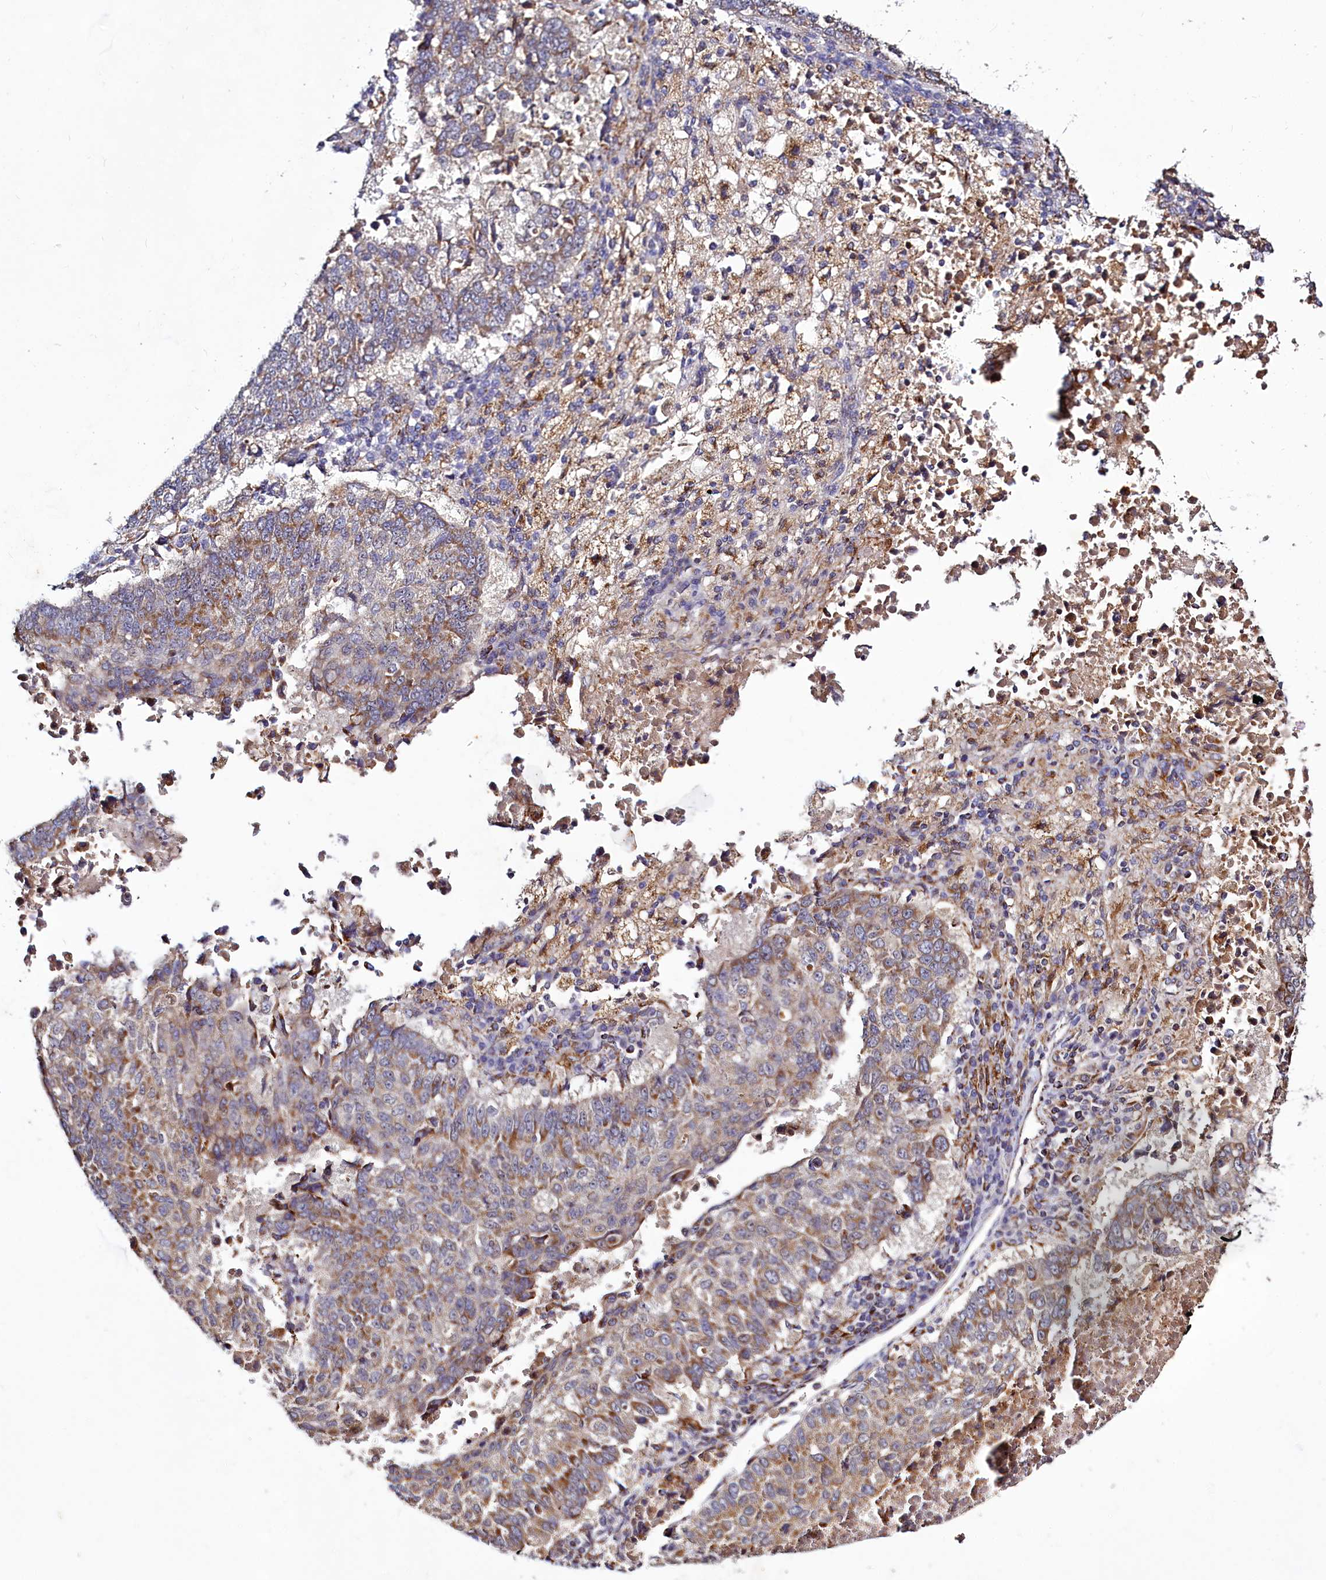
{"staining": {"intensity": "moderate", "quantity": "25%-75%", "location": "cytoplasmic/membranous"}, "tissue": "lung cancer", "cell_type": "Tumor cells", "image_type": "cancer", "snomed": [{"axis": "morphology", "description": "Squamous cell carcinoma, NOS"}, {"axis": "topography", "description": "Lung"}], "caption": "Lung cancer stained for a protein displays moderate cytoplasmic/membranous positivity in tumor cells.", "gene": "DYNC2H1", "patient": {"sex": "male", "age": 73}}